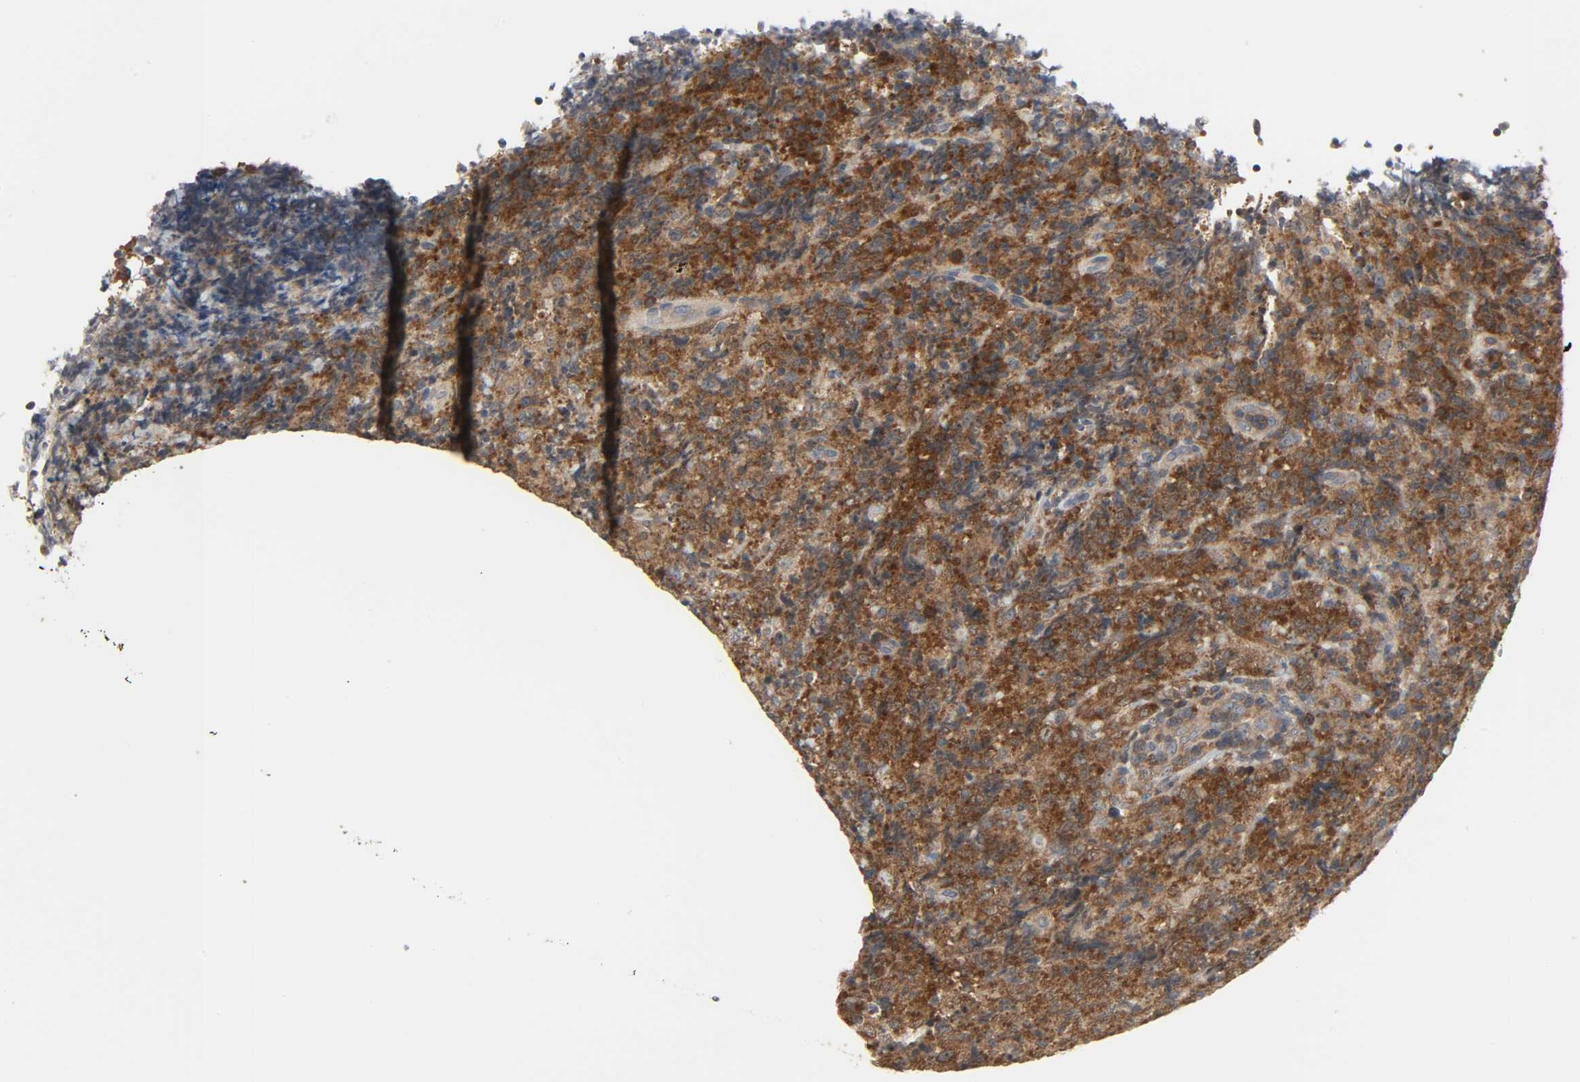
{"staining": {"intensity": "strong", "quantity": ">75%", "location": "cytoplasmic/membranous"}, "tissue": "lymphoma", "cell_type": "Tumor cells", "image_type": "cancer", "snomed": [{"axis": "morphology", "description": "Malignant lymphoma, non-Hodgkin's type, High grade"}, {"axis": "topography", "description": "Tonsil"}], "caption": "Immunohistochemistry (IHC) histopathology image of neoplastic tissue: lymphoma stained using IHC displays high levels of strong protein expression localized specifically in the cytoplasmic/membranous of tumor cells, appearing as a cytoplasmic/membranous brown color.", "gene": "PLEKHA2", "patient": {"sex": "female", "age": 36}}